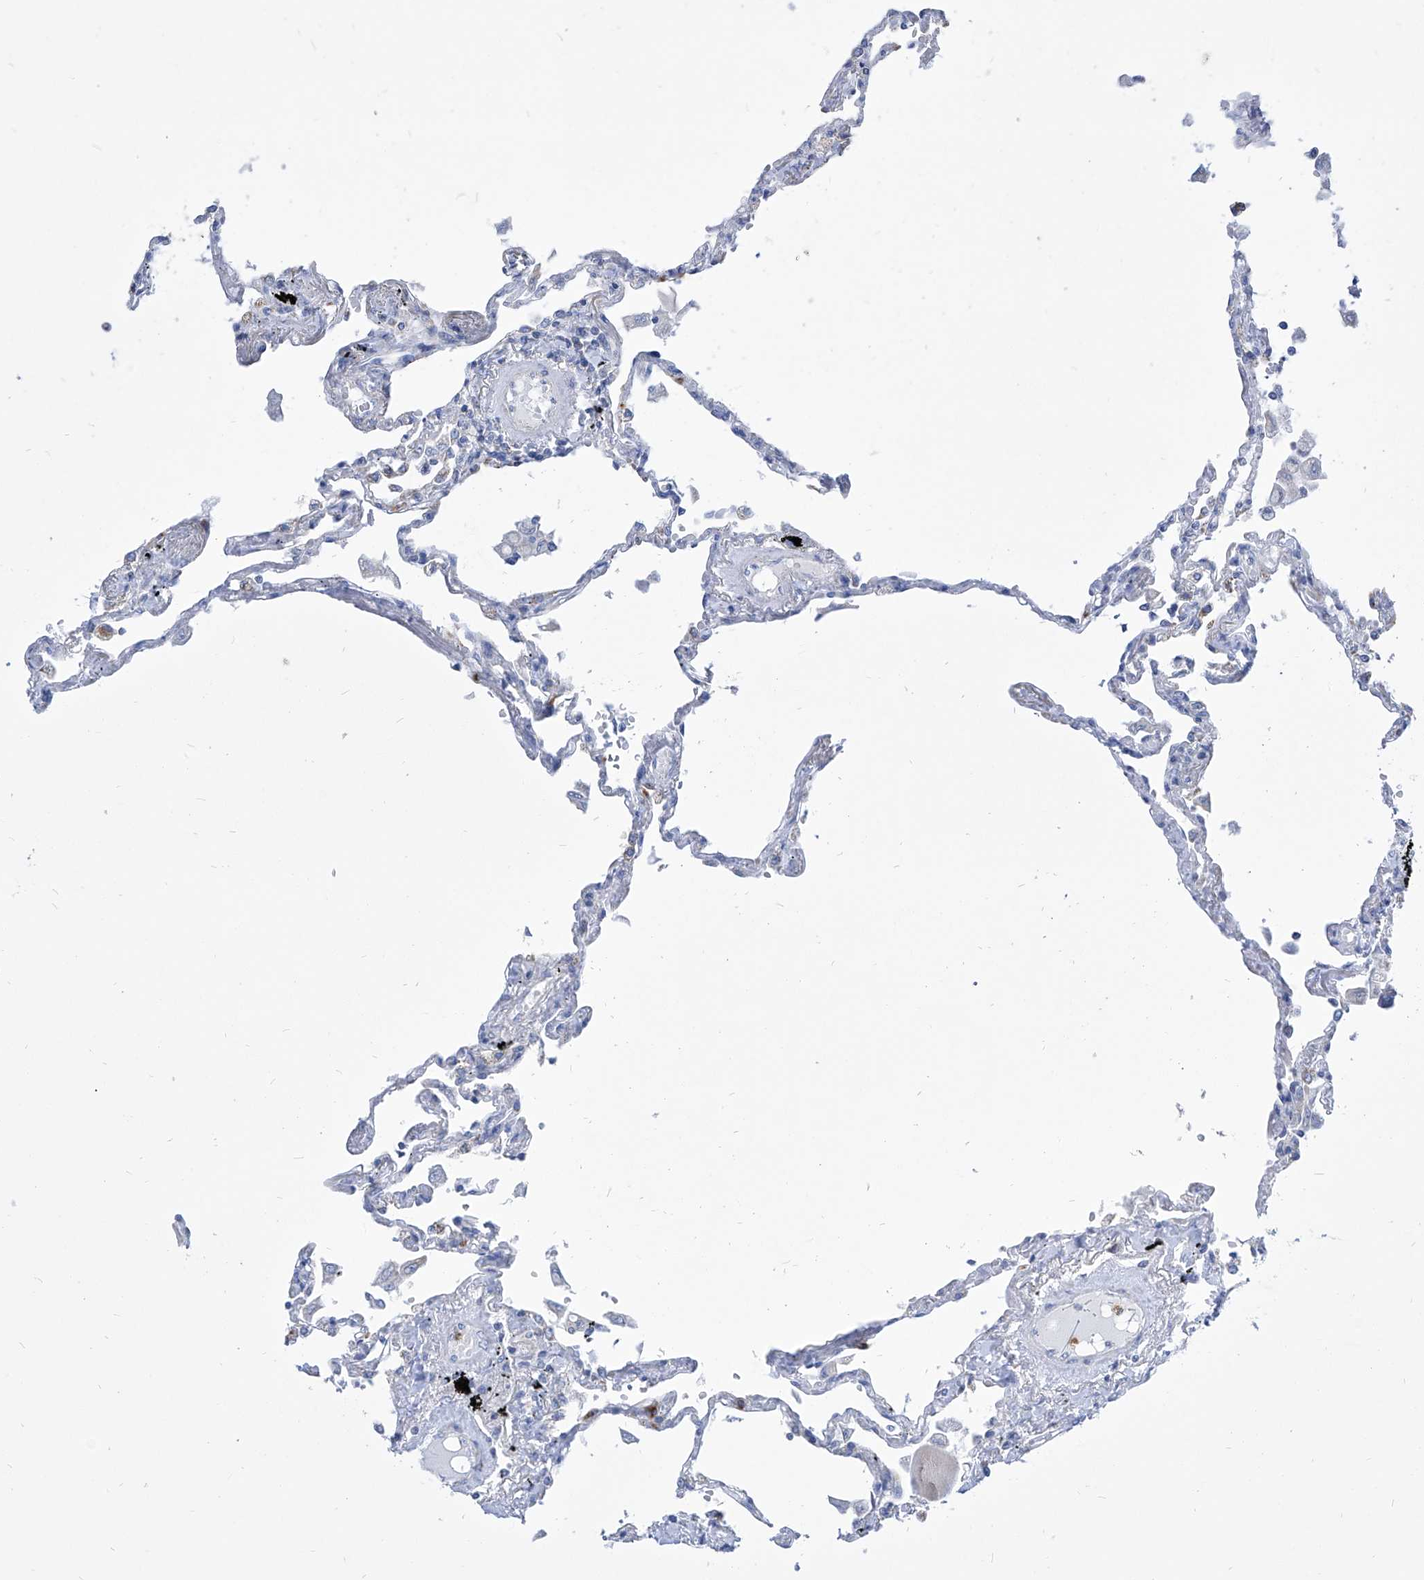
{"staining": {"intensity": "negative", "quantity": "none", "location": "none"}, "tissue": "lung", "cell_type": "Alveolar cells", "image_type": "normal", "snomed": [{"axis": "morphology", "description": "Normal tissue, NOS"}, {"axis": "topography", "description": "Lung"}], "caption": "The immunohistochemistry (IHC) photomicrograph has no significant positivity in alveolar cells of lung. (DAB (3,3'-diaminobenzidine) immunohistochemistry with hematoxylin counter stain).", "gene": "COQ3", "patient": {"sex": "female", "age": 67}}